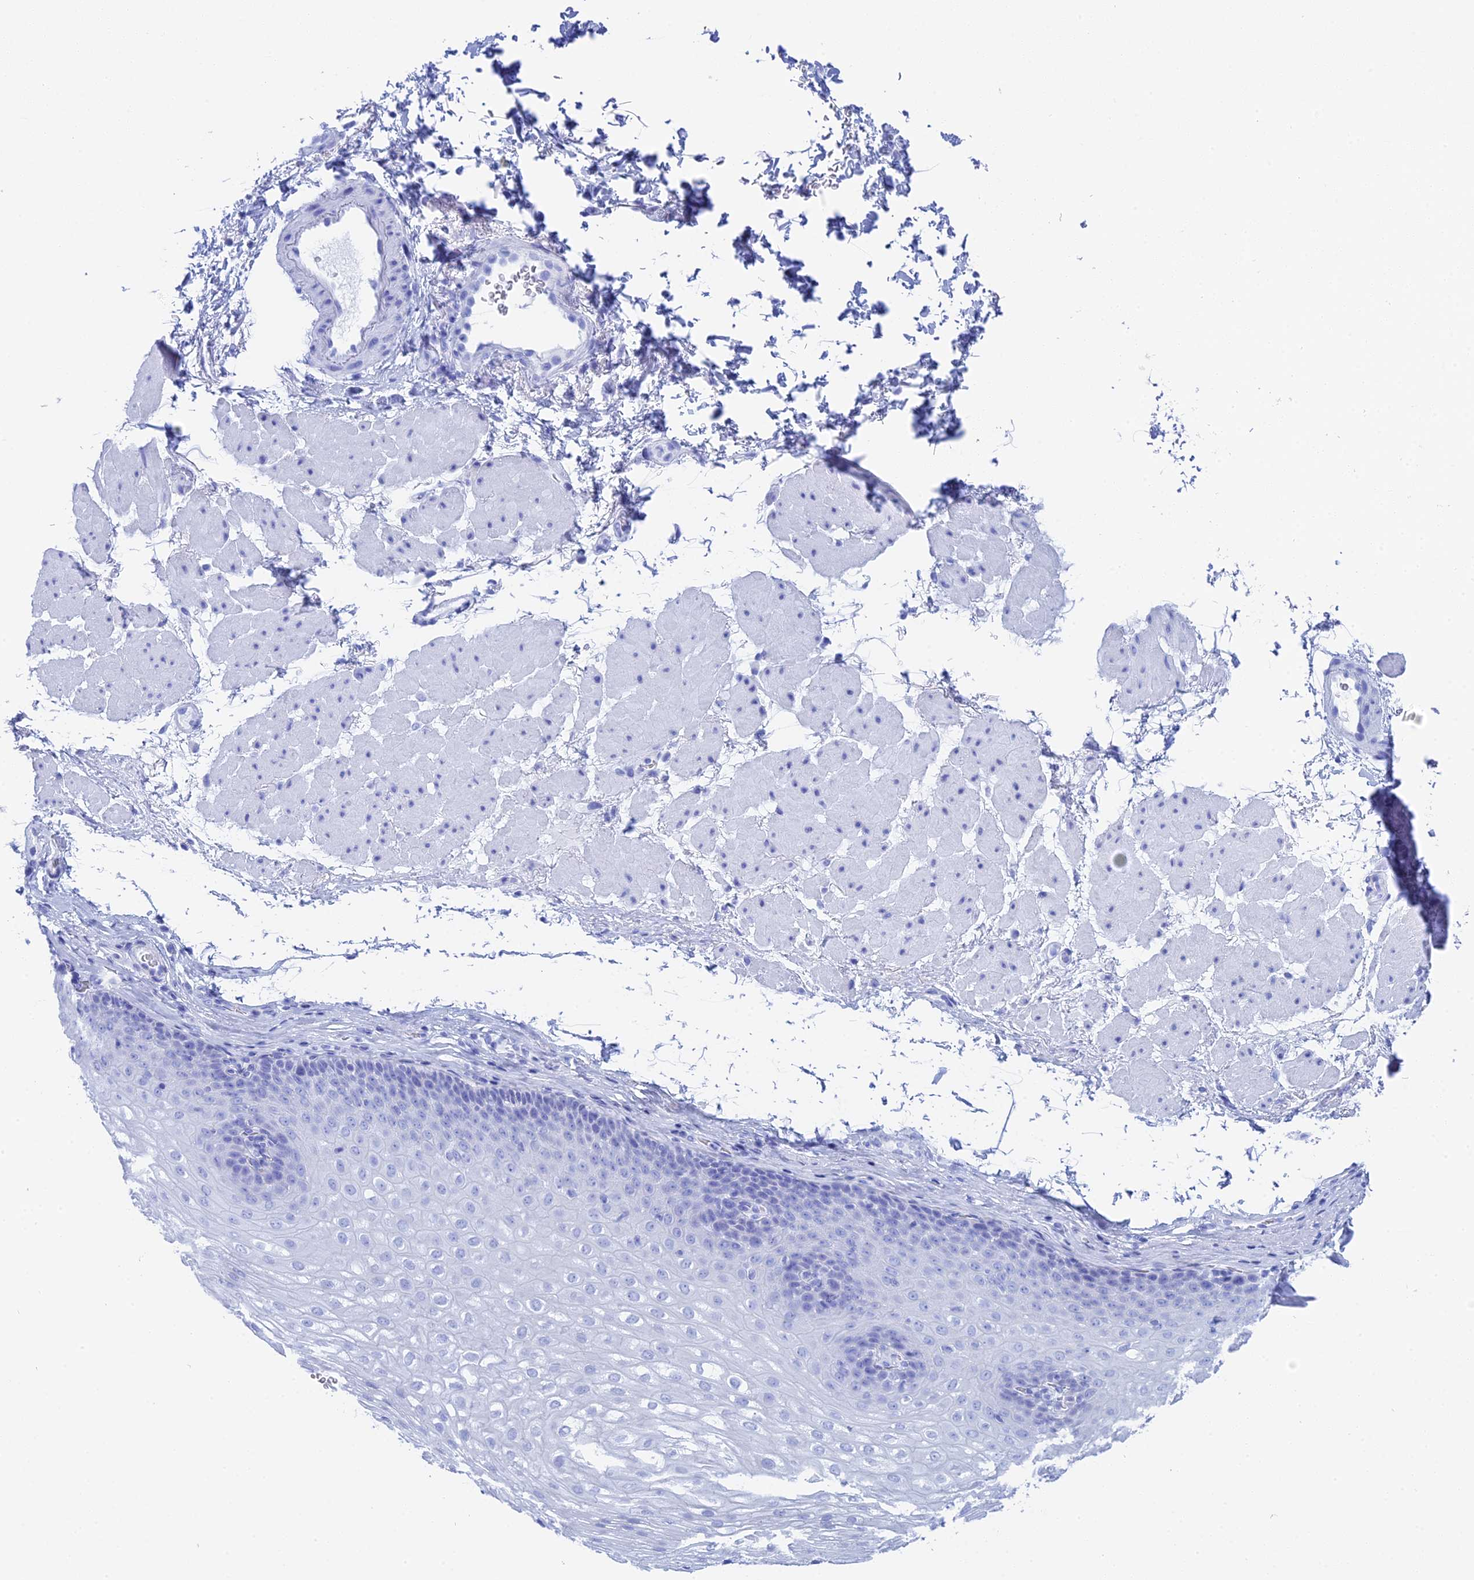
{"staining": {"intensity": "negative", "quantity": "none", "location": "none"}, "tissue": "esophagus", "cell_type": "Squamous epithelial cells", "image_type": "normal", "snomed": [{"axis": "morphology", "description": "Normal tissue, NOS"}, {"axis": "topography", "description": "Esophagus"}], "caption": "Protein analysis of normal esophagus shows no significant staining in squamous epithelial cells.", "gene": "TEX101", "patient": {"sex": "female", "age": 66}}